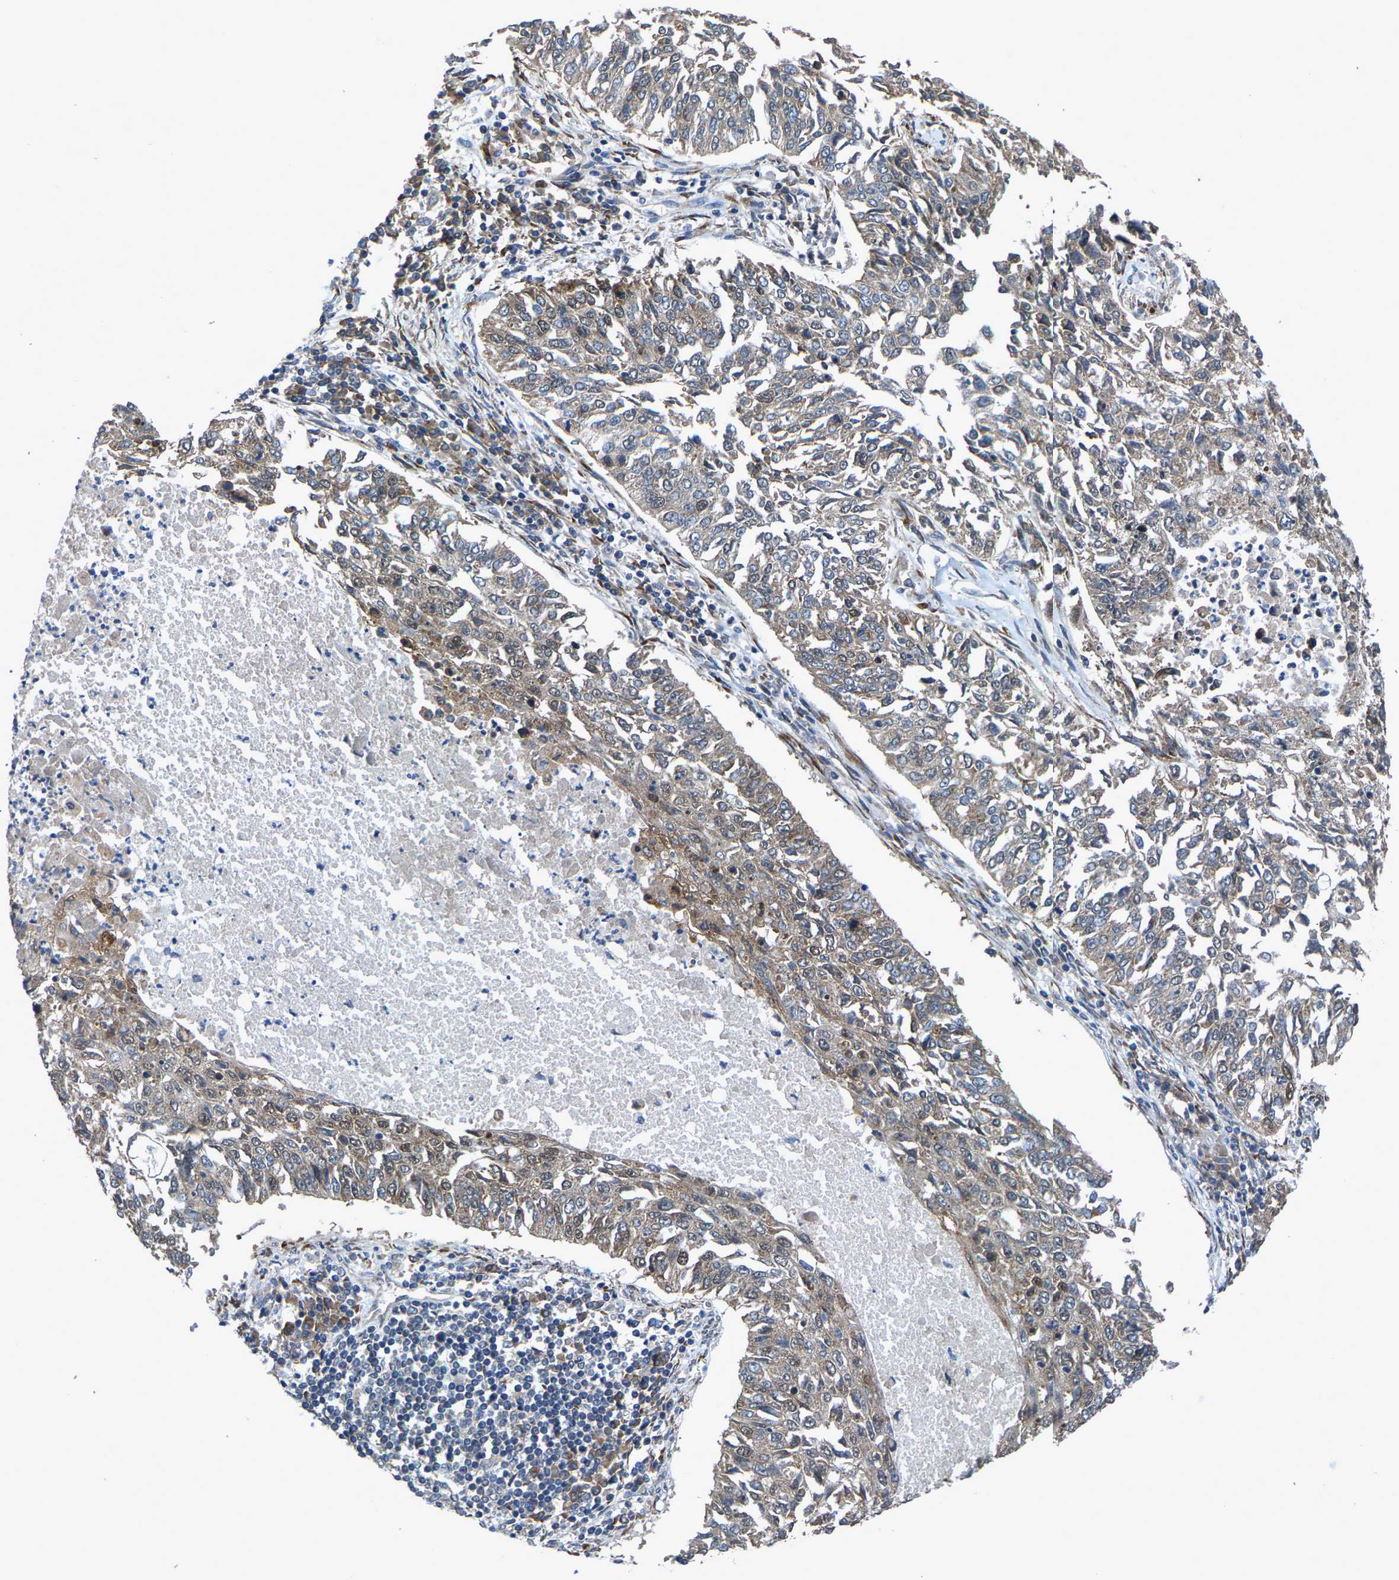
{"staining": {"intensity": "weak", "quantity": "25%-75%", "location": "cytoplasmic/membranous"}, "tissue": "lung cancer", "cell_type": "Tumor cells", "image_type": "cancer", "snomed": [{"axis": "morphology", "description": "Normal tissue, NOS"}, {"axis": "morphology", "description": "Squamous cell carcinoma, NOS"}, {"axis": "topography", "description": "Cartilage tissue"}, {"axis": "topography", "description": "Bronchus"}, {"axis": "topography", "description": "Lung"}], "caption": "Approximately 25%-75% of tumor cells in human lung cancer show weak cytoplasmic/membranous protein positivity as visualized by brown immunohistochemical staining.", "gene": "PDP1", "patient": {"sex": "female", "age": 49}}